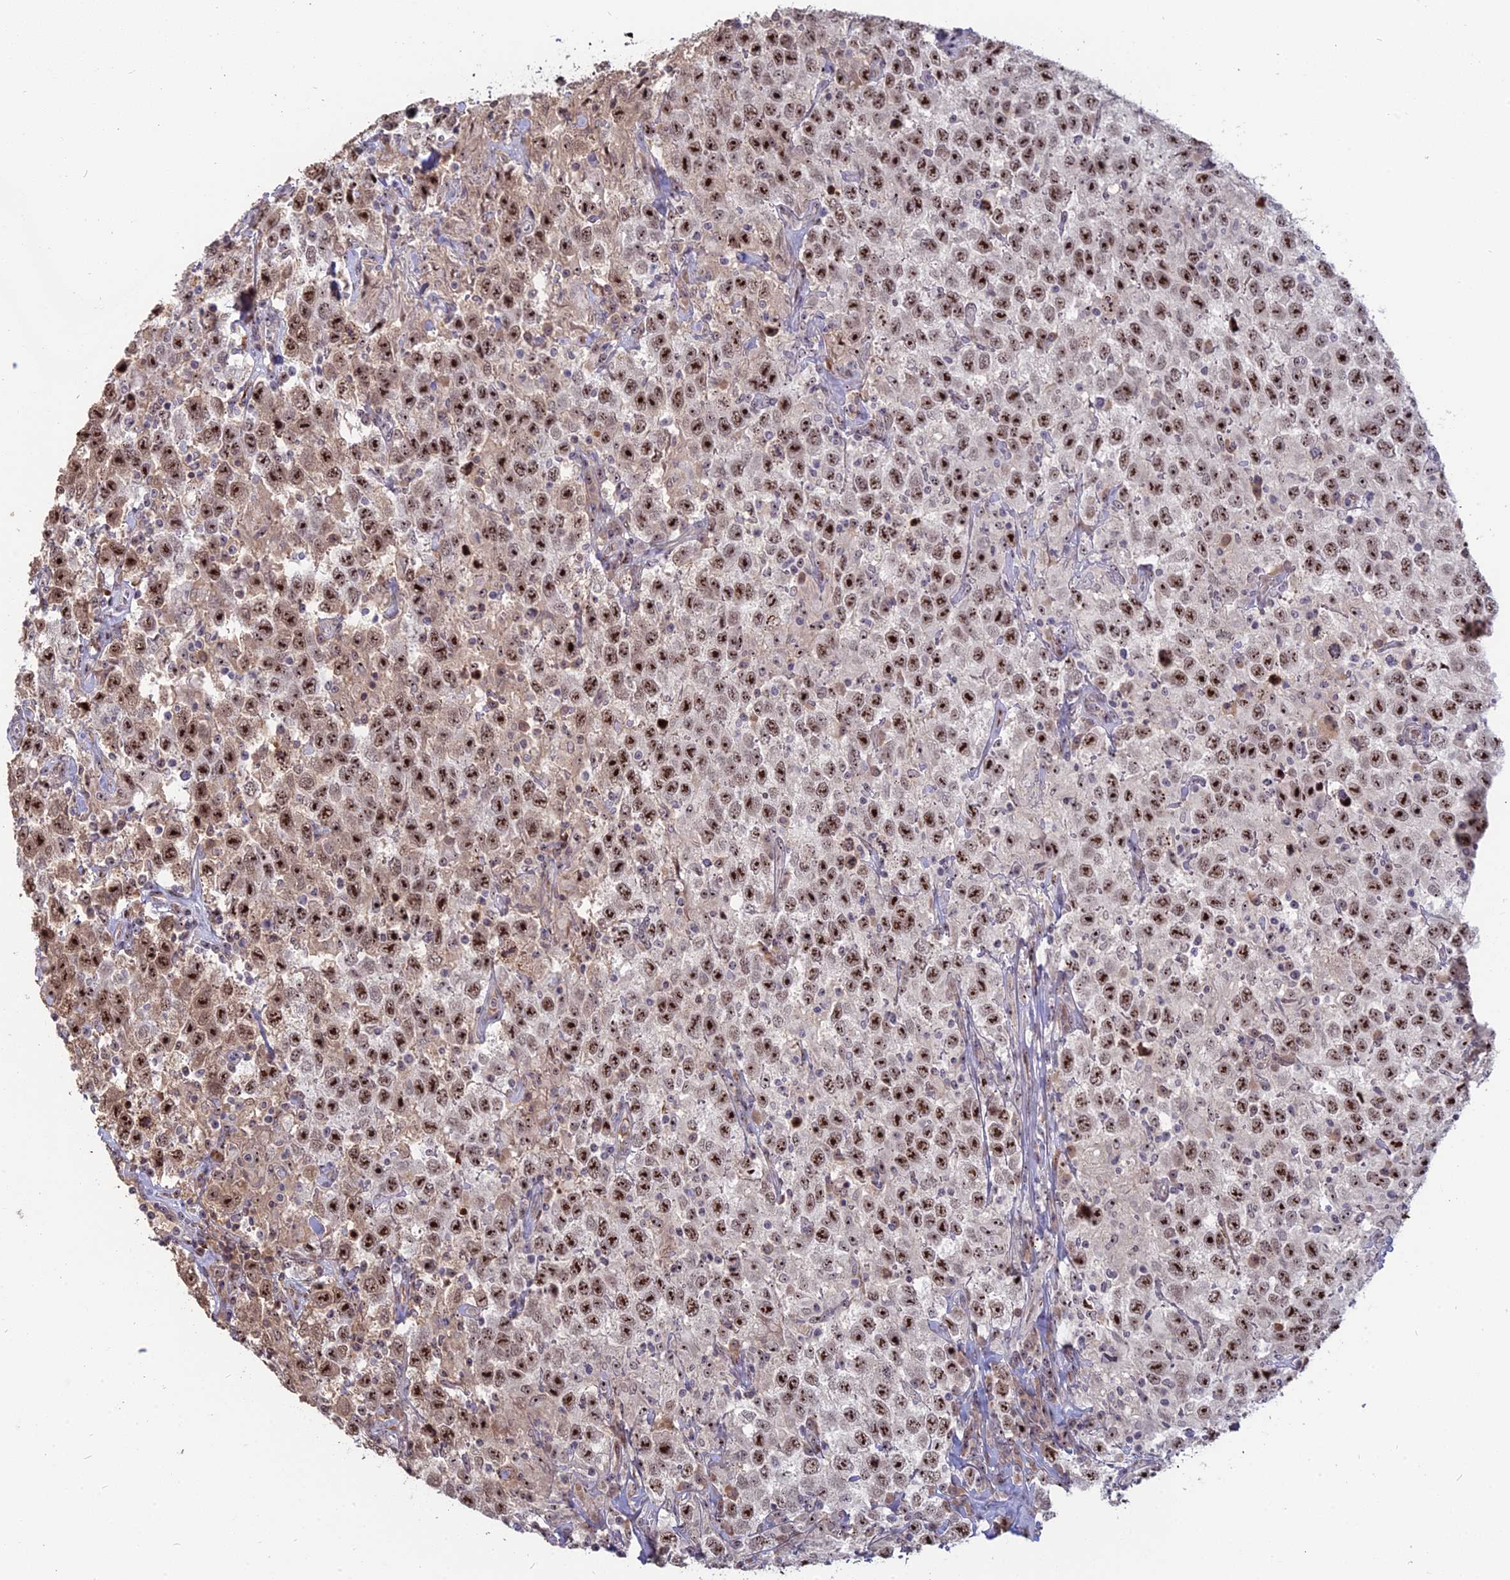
{"staining": {"intensity": "strong", "quantity": ">75%", "location": "nuclear"}, "tissue": "testis cancer", "cell_type": "Tumor cells", "image_type": "cancer", "snomed": [{"axis": "morphology", "description": "Seminoma, NOS"}, {"axis": "topography", "description": "Testis"}], "caption": "Brown immunohistochemical staining in human testis seminoma reveals strong nuclear expression in approximately >75% of tumor cells. (DAB (3,3'-diaminobenzidine) IHC, brown staining for protein, blue staining for nuclei).", "gene": "FAM131A", "patient": {"sex": "male", "age": 41}}